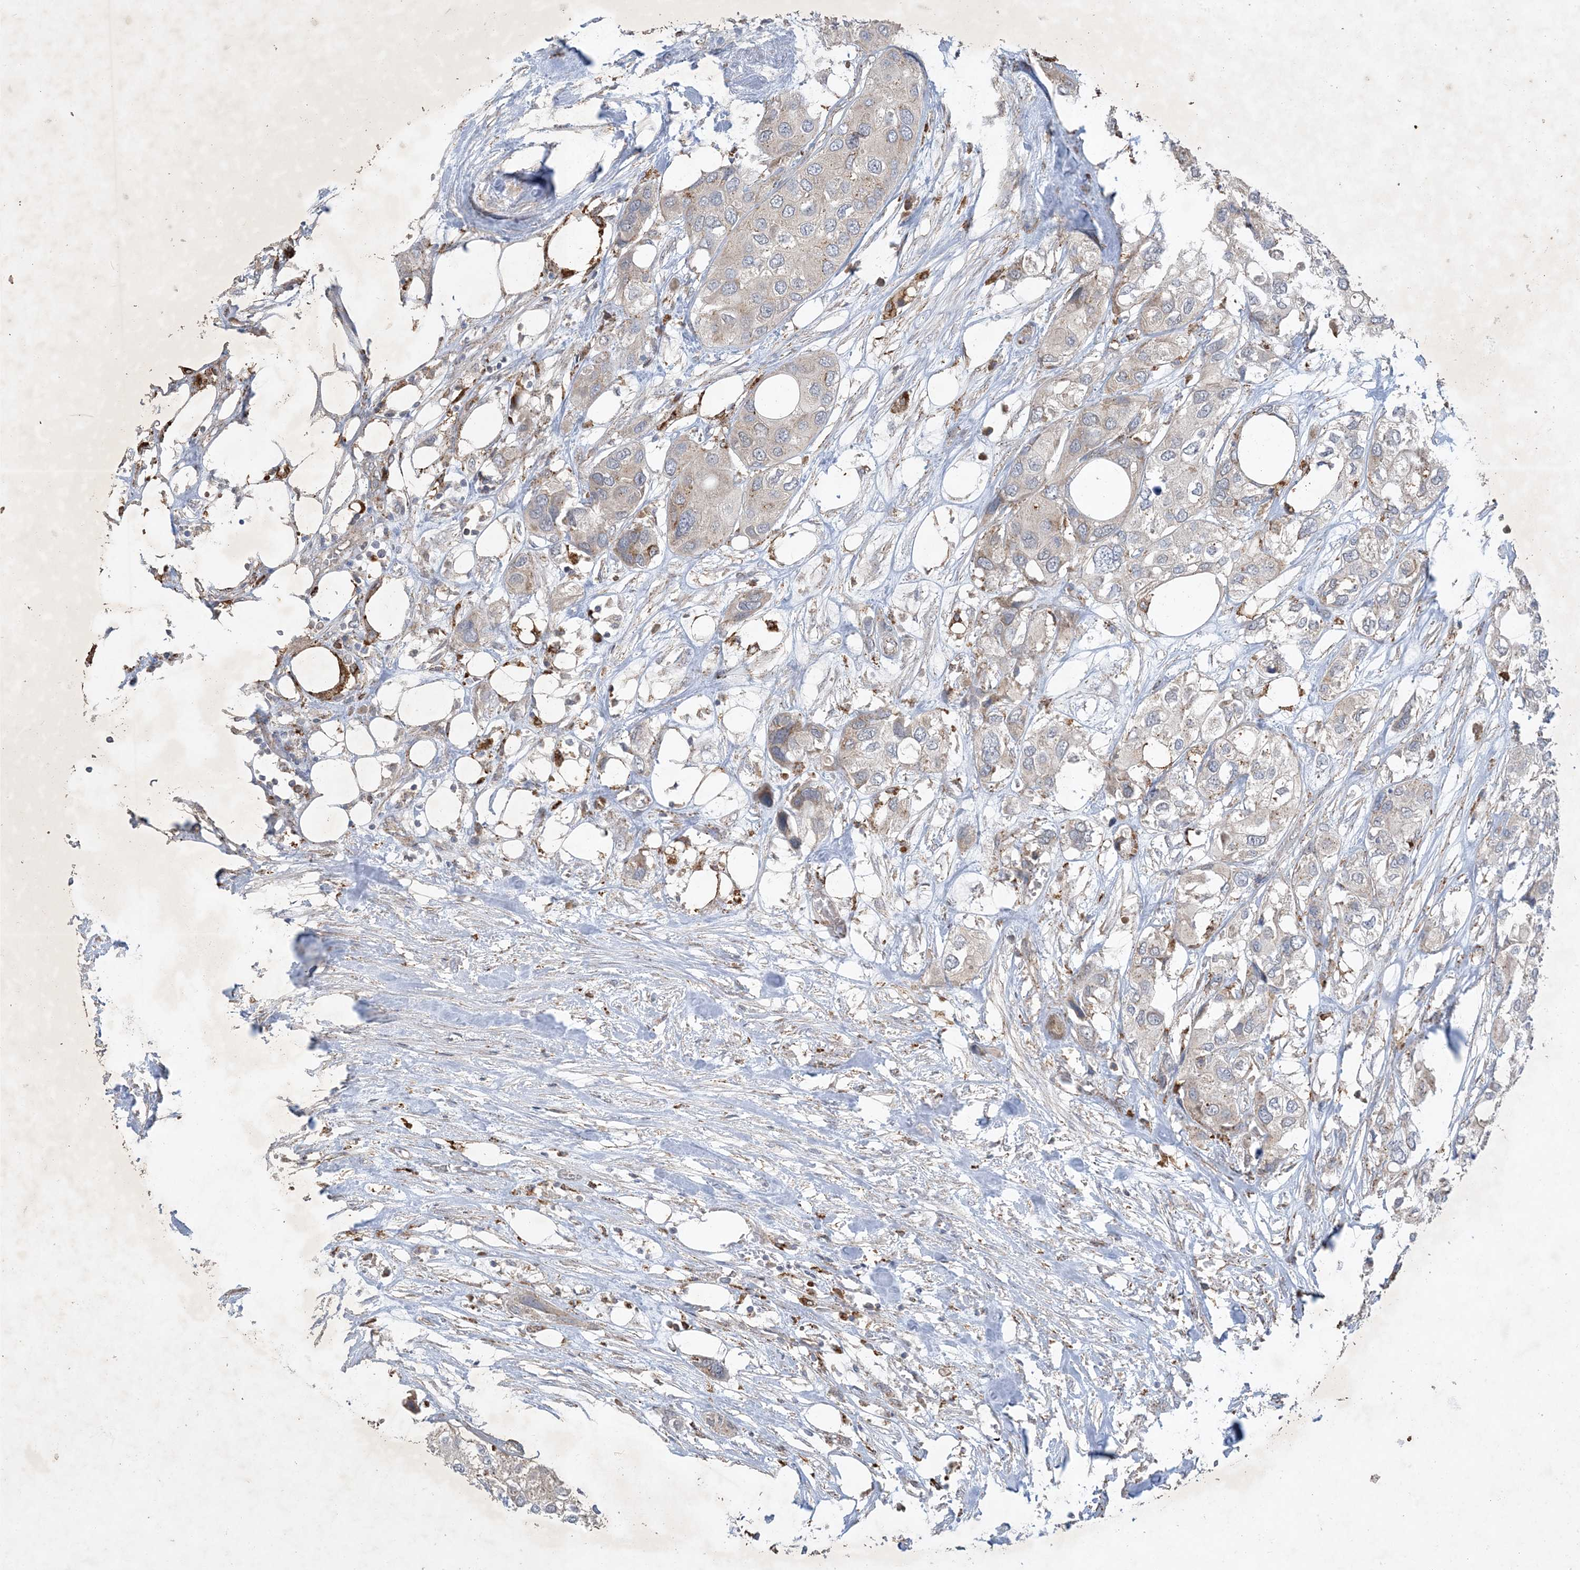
{"staining": {"intensity": "weak", "quantity": "<25%", "location": "cytoplasmic/membranous"}, "tissue": "urothelial cancer", "cell_type": "Tumor cells", "image_type": "cancer", "snomed": [{"axis": "morphology", "description": "Urothelial carcinoma, High grade"}, {"axis": "topography", "description": "Urinary bladder"}], "caption": "The immunohistochemistry photomicrograph has no significant expression in tumor cells of high-grade urothelial carcinoma tissue.", "gene": "MRPS18A", "patient": {"sex": "male", "age": 64}}